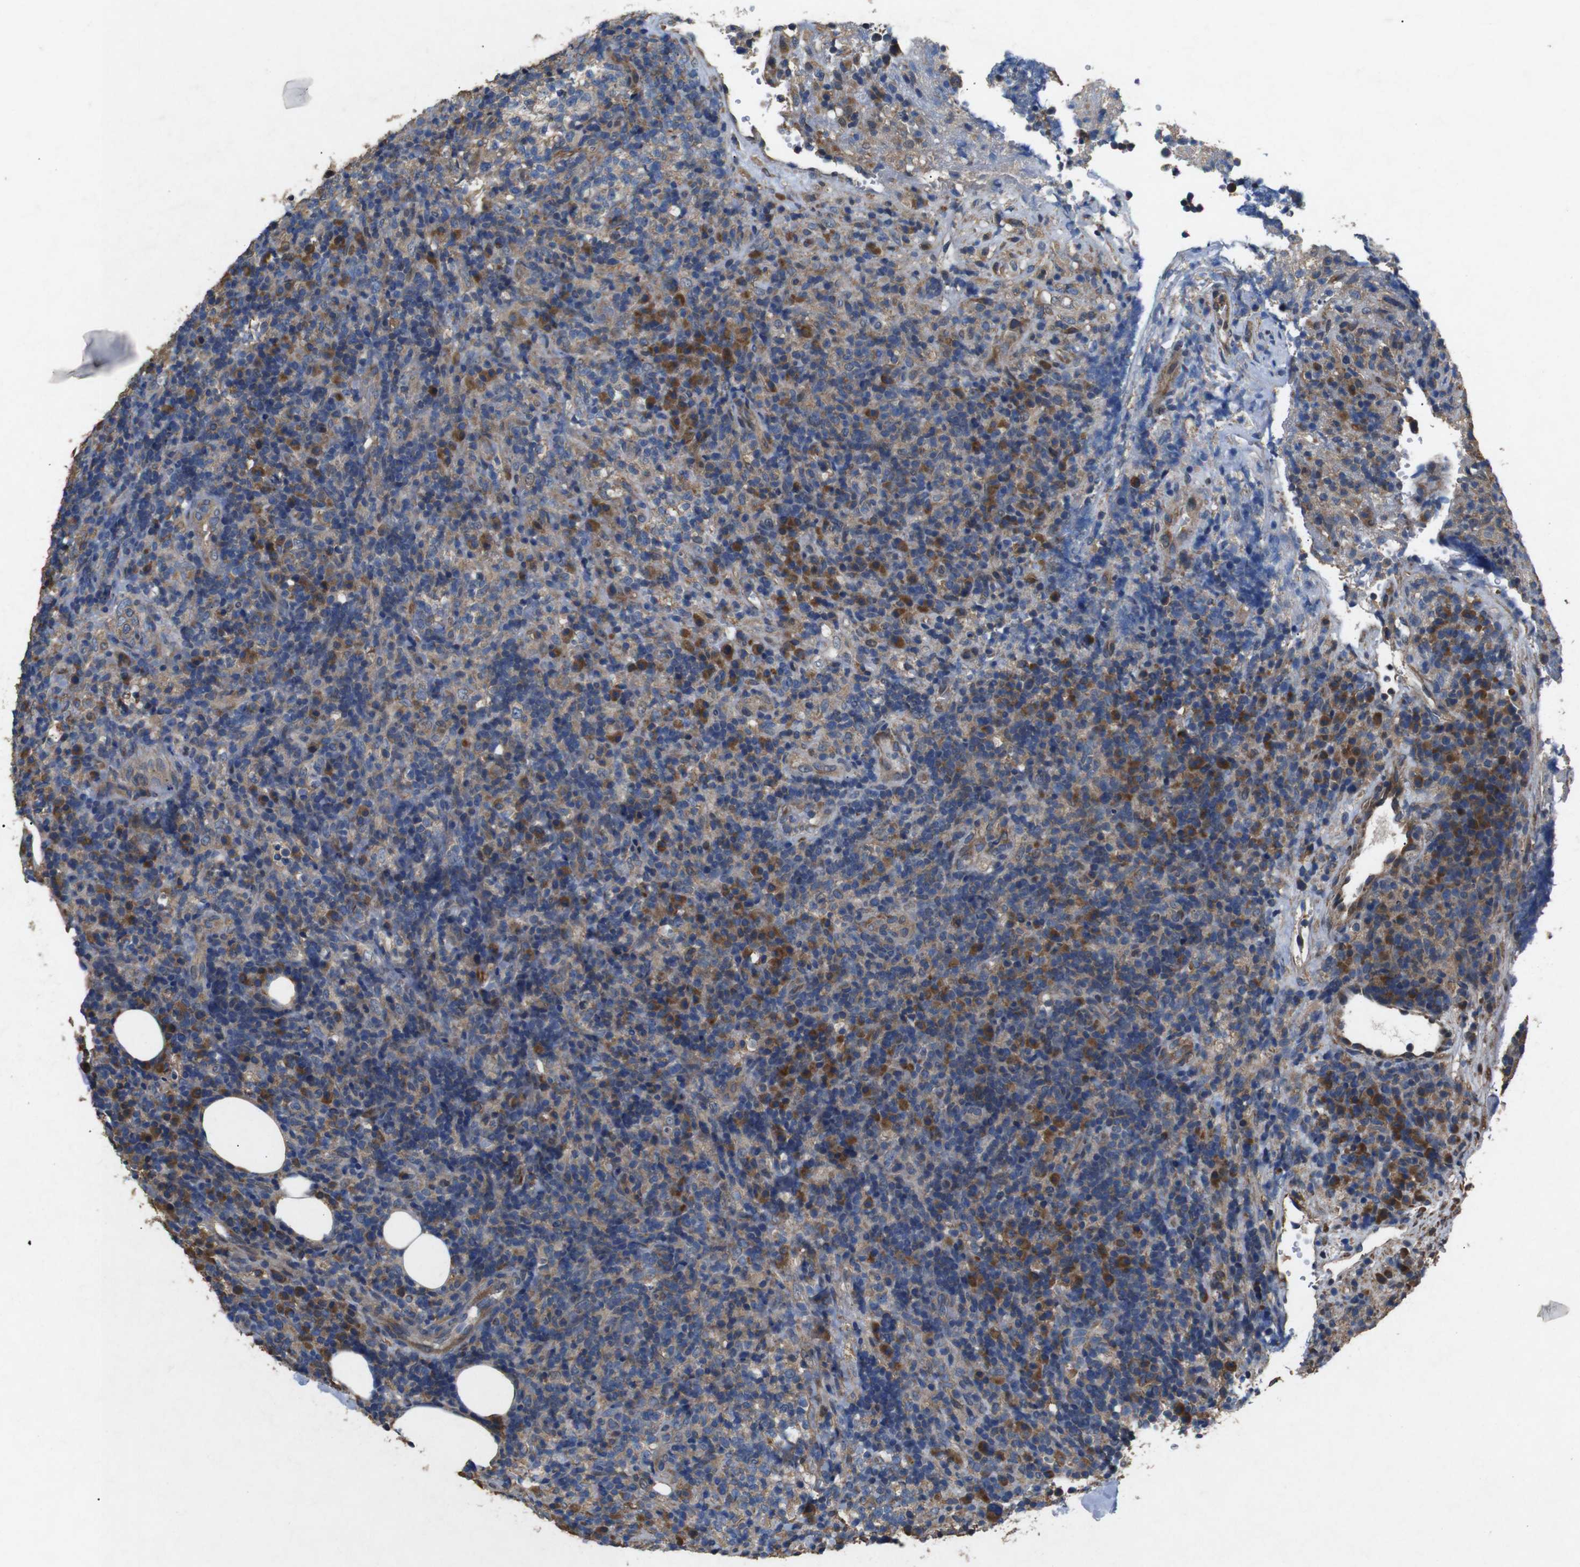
{"staining": {"intensity": "strong", "quantity": "<25%", "location": "cytoplasmic/membranous"}, "tissue": "lymphoma", "cell_type": "Tumor cells", "image_type": "cancer", "snomed": [{"axis": "morphology", "description": "Malignant lymphoma, non-Hodgkin's type, High grade"}, {"axis": "topography", "description": "Lymph node"}], "caption": "High-power microscopy captured an IHC micrograph of lymphoma, revealing strong cytoplasmic/membranous expression in about <25% of tumor cells.", "gene": "BNIP3", "patient": {"sex": "female", "age": 76}}